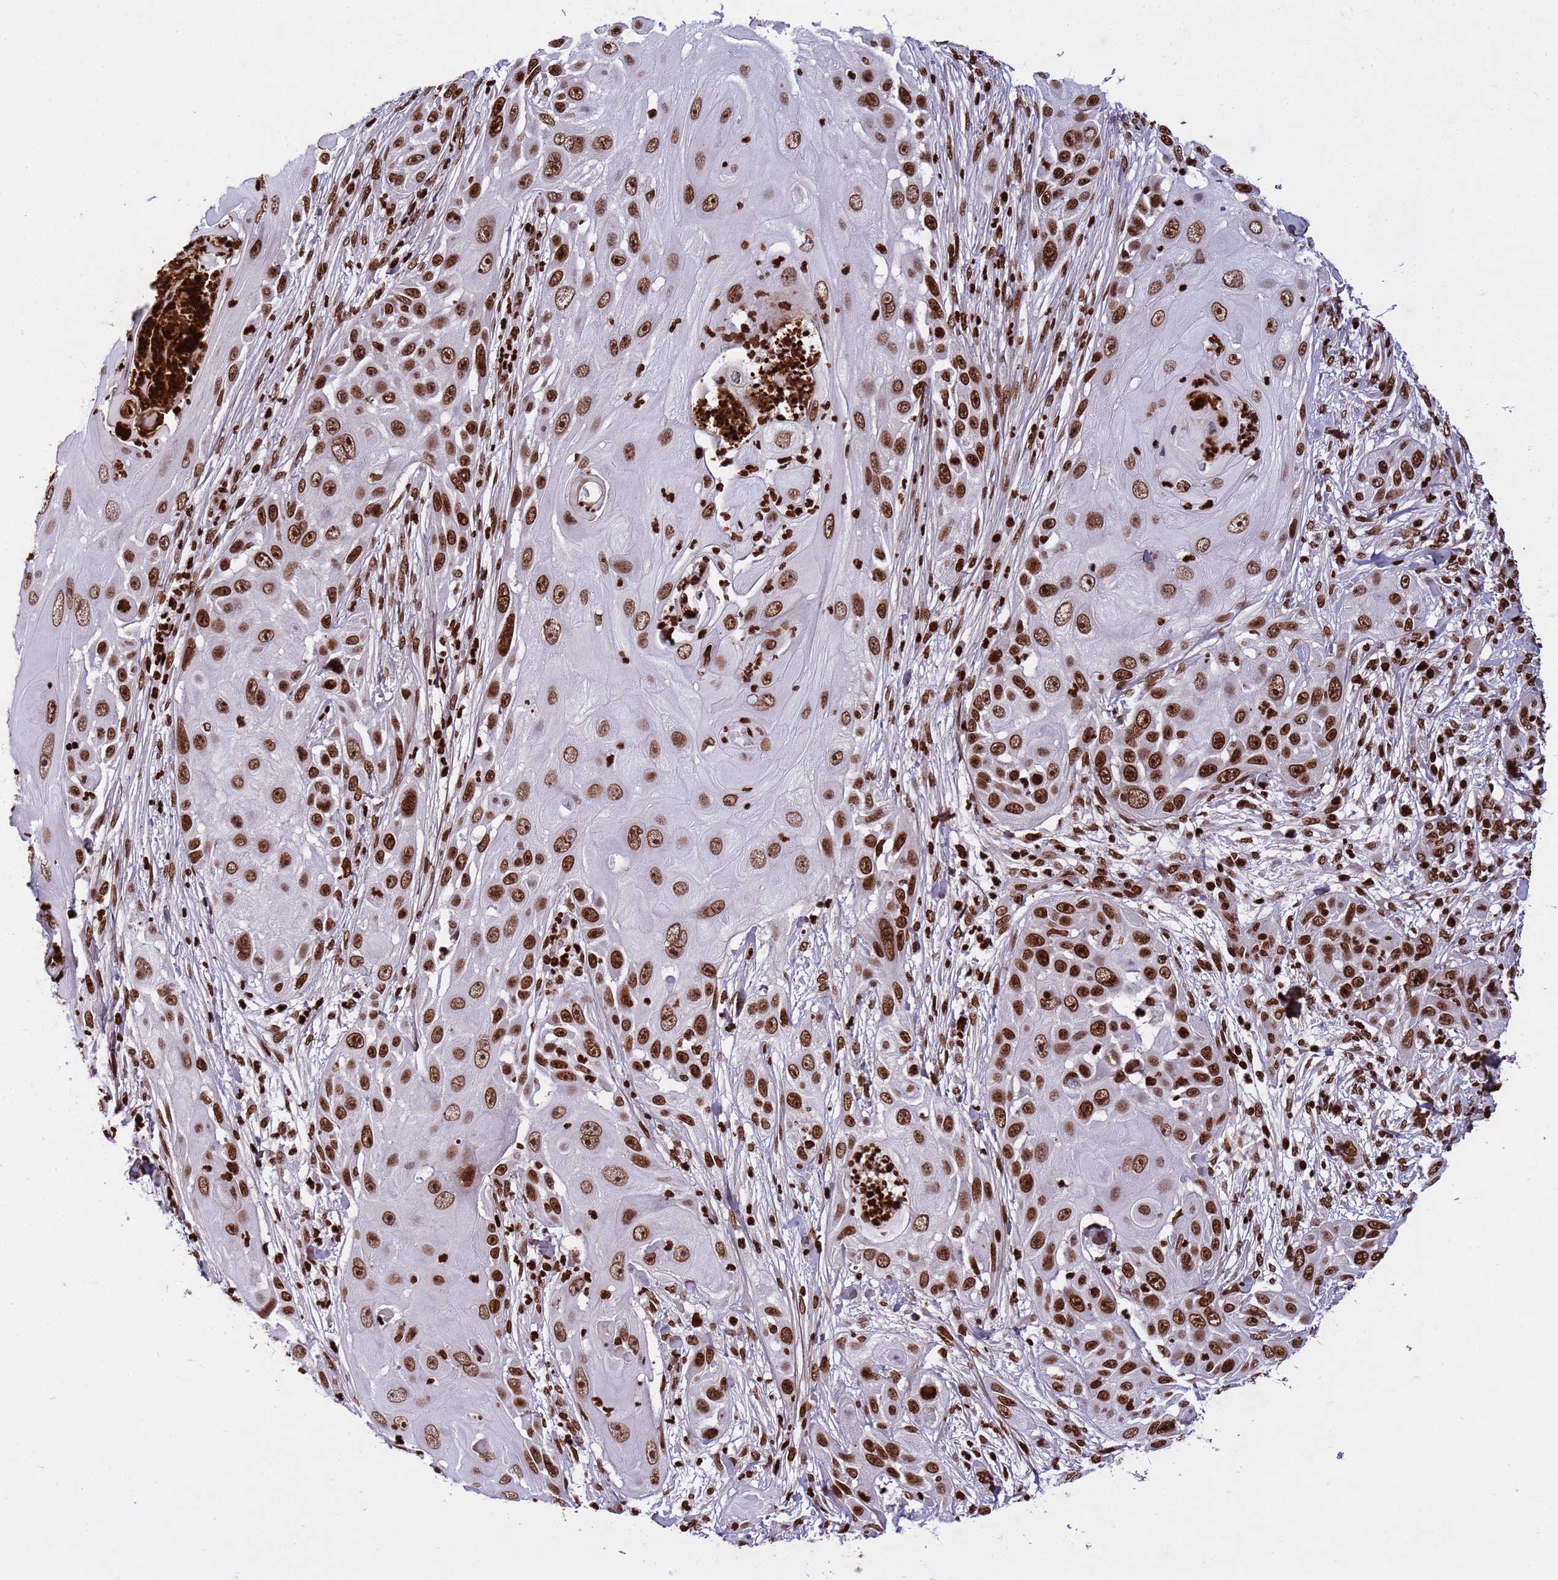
{"staining": {"intensity": "strong", "quantity": ">75%", "location": "nuclear"}, "tissue": "skin cancer", "cell_type": "Tumor cells", "image_type": "cancer", "snomed": [{"axis": "morphology", "description": "Squamous cell carcinoma, NOS"}, {"axis": "topography", "description": "Skin"}], "caption": "The photomicrograph reveals staining of skin squamous cell carcinoma, revealing strong nuclear protein positivity (brown color) within tumor cells.", "gene": "H3-3B", "patient": {"sex": "female", "age": 44}}